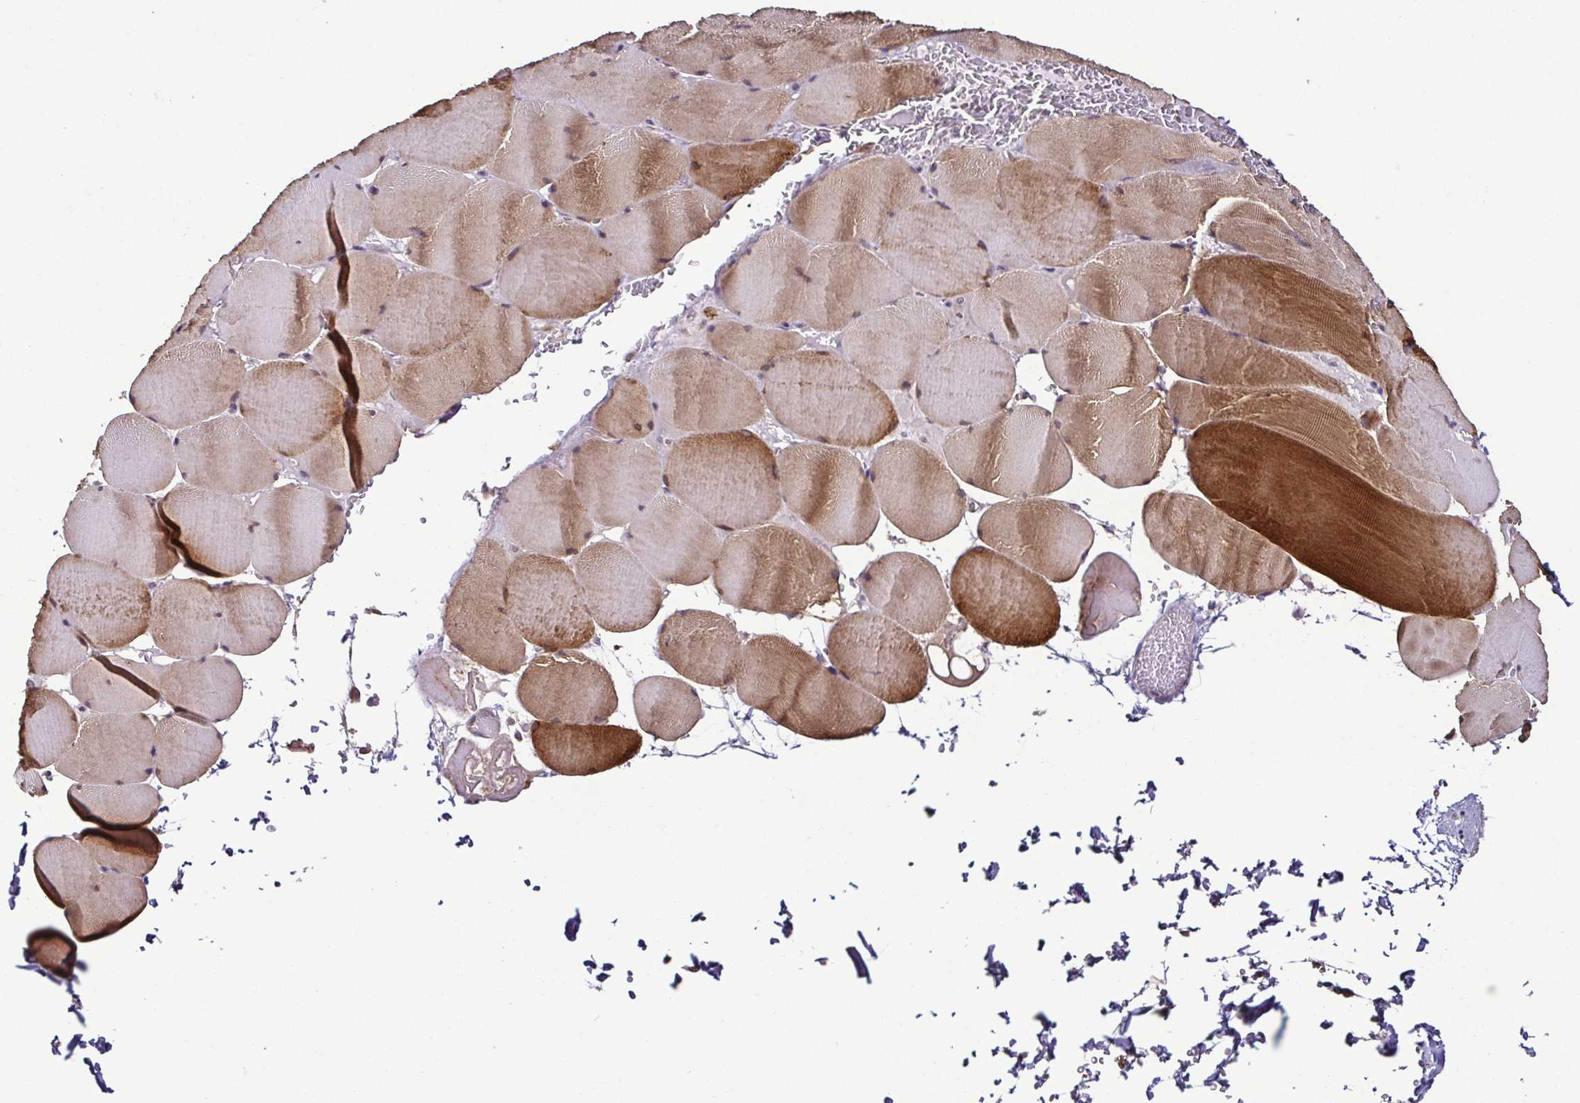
{"staining": {"intensity": "moderate", "quantity": "25%-75%", "location": "cytoplasmic/membranous"}, "tissue": "skeletal muscle", "cell_type": "Myocytes", "image_type": "normal", "snomed": [{"axis": "morphology", "description": "Normal tissue, NOS"}, {"axis": "topography", "description": "Skeletal muscle"}, {"axis": "topography", "description": "Head-Neck"}], "caption": "DAB (3,3'-diaminobenzidine) immunohistochemical staining of normal skeletal muscle shows moderate cytoplasmic/membranous protein expression in about 25%-75% of myocytes.", "gene": "LMOD2", "patient": {"sex": "male", "age": 66}}